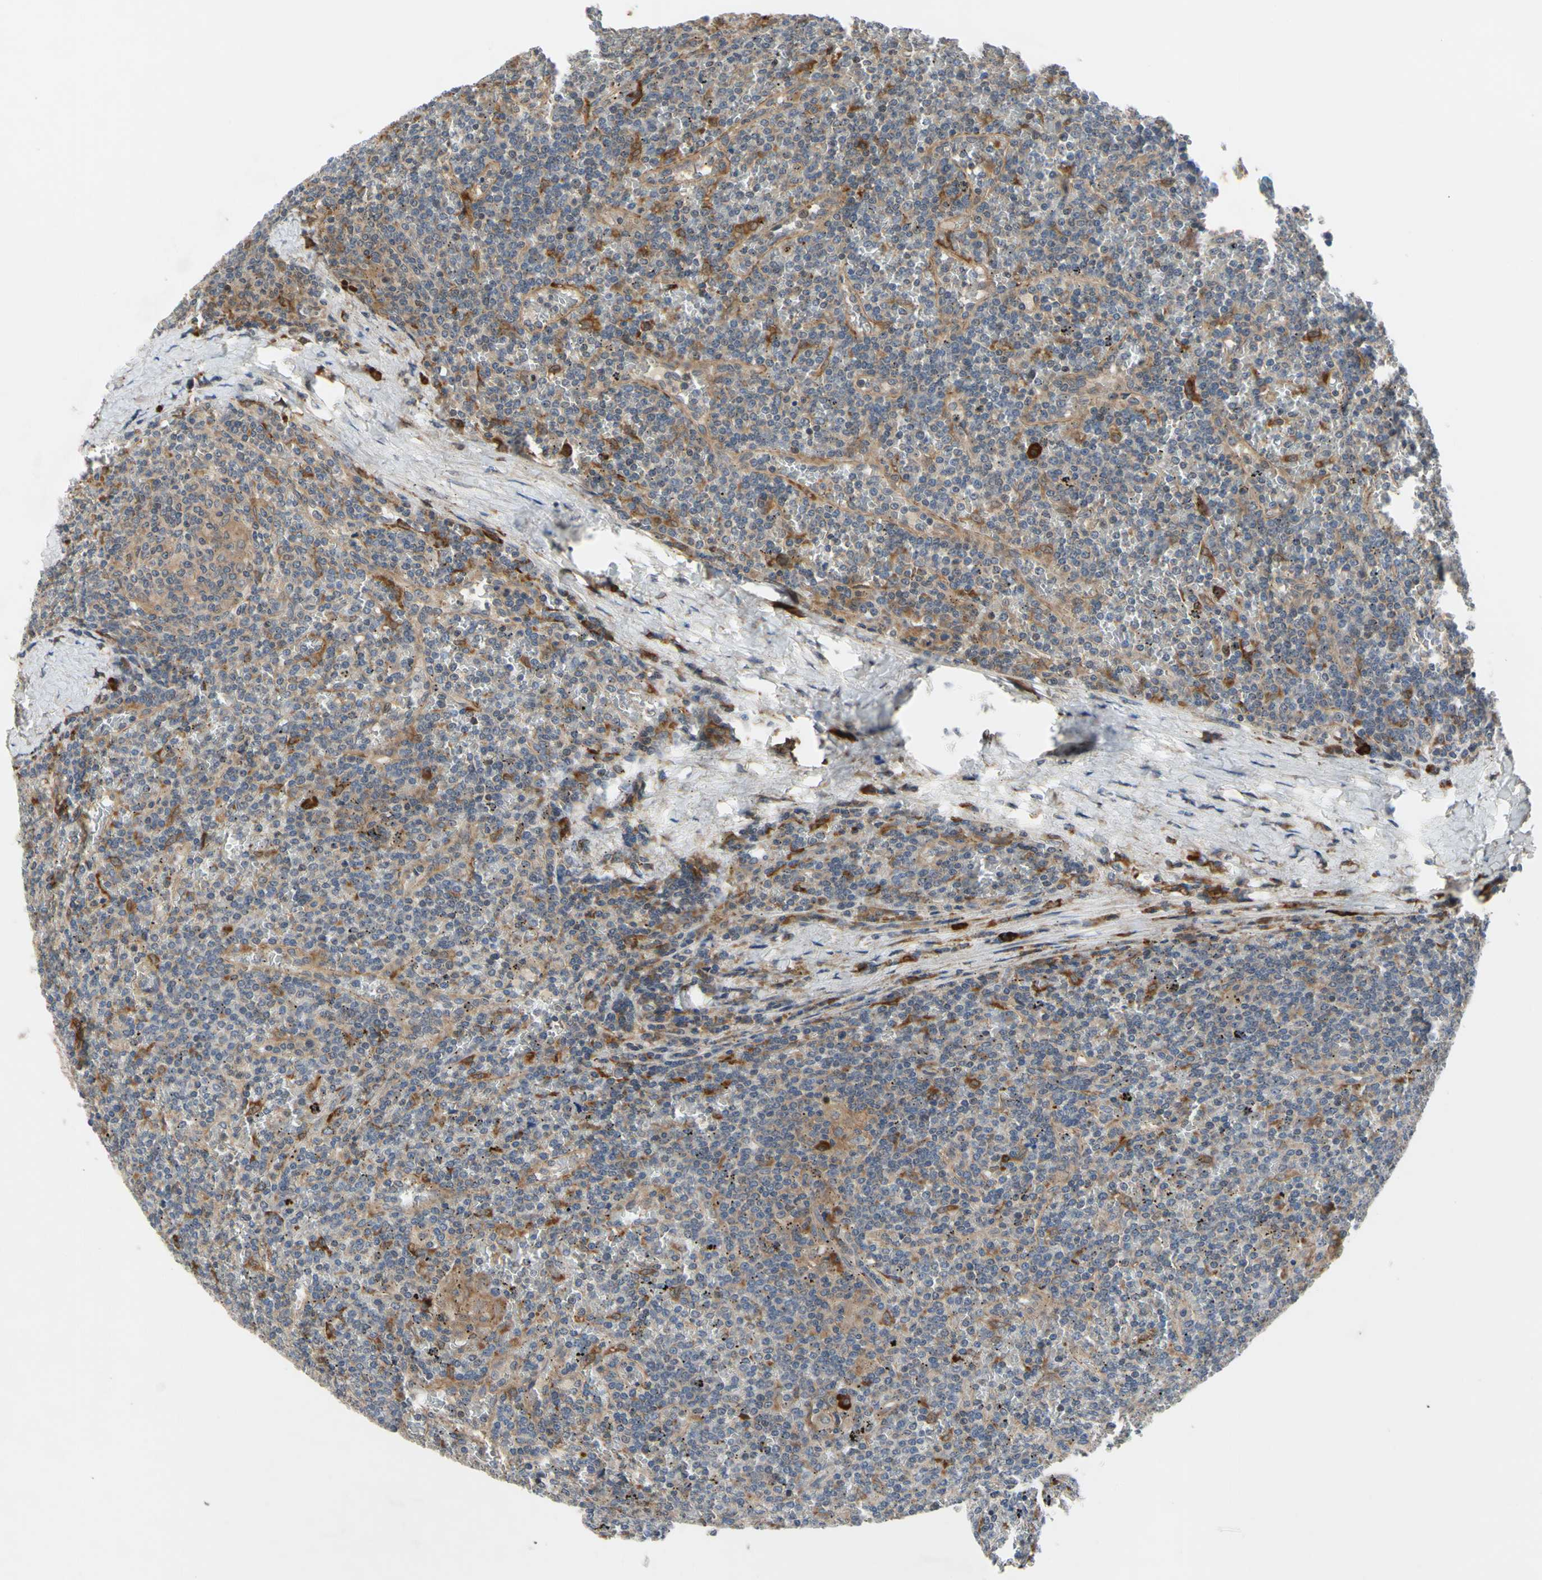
{"staining": {"intensity": "weak", "quantity": "25%-75%", "location": "cytoplasmic/membranous"}, "tissue": "lymphoma", "cell_type": "Tumor cells", "image_type": "cancer", "snomed": [{"axis": "morphology", "description": "Malignant lymphoma, non-Hodgkin's type, Low grade"}, {"axis": "topography", "description": "Spleen"}], "caption": "High-magnification brightfield microscopy of lymphoma stained with DAB (3,3'-diaminobenzidine) (brown) and counterstained with hematoxylin (blue). tumor cells exhibit weak cytoplasmic/membranous staining is identified in approximately25%-75% of cells.", "gene": "XIAP", "patient": {"sex": "female", "age": 19}}